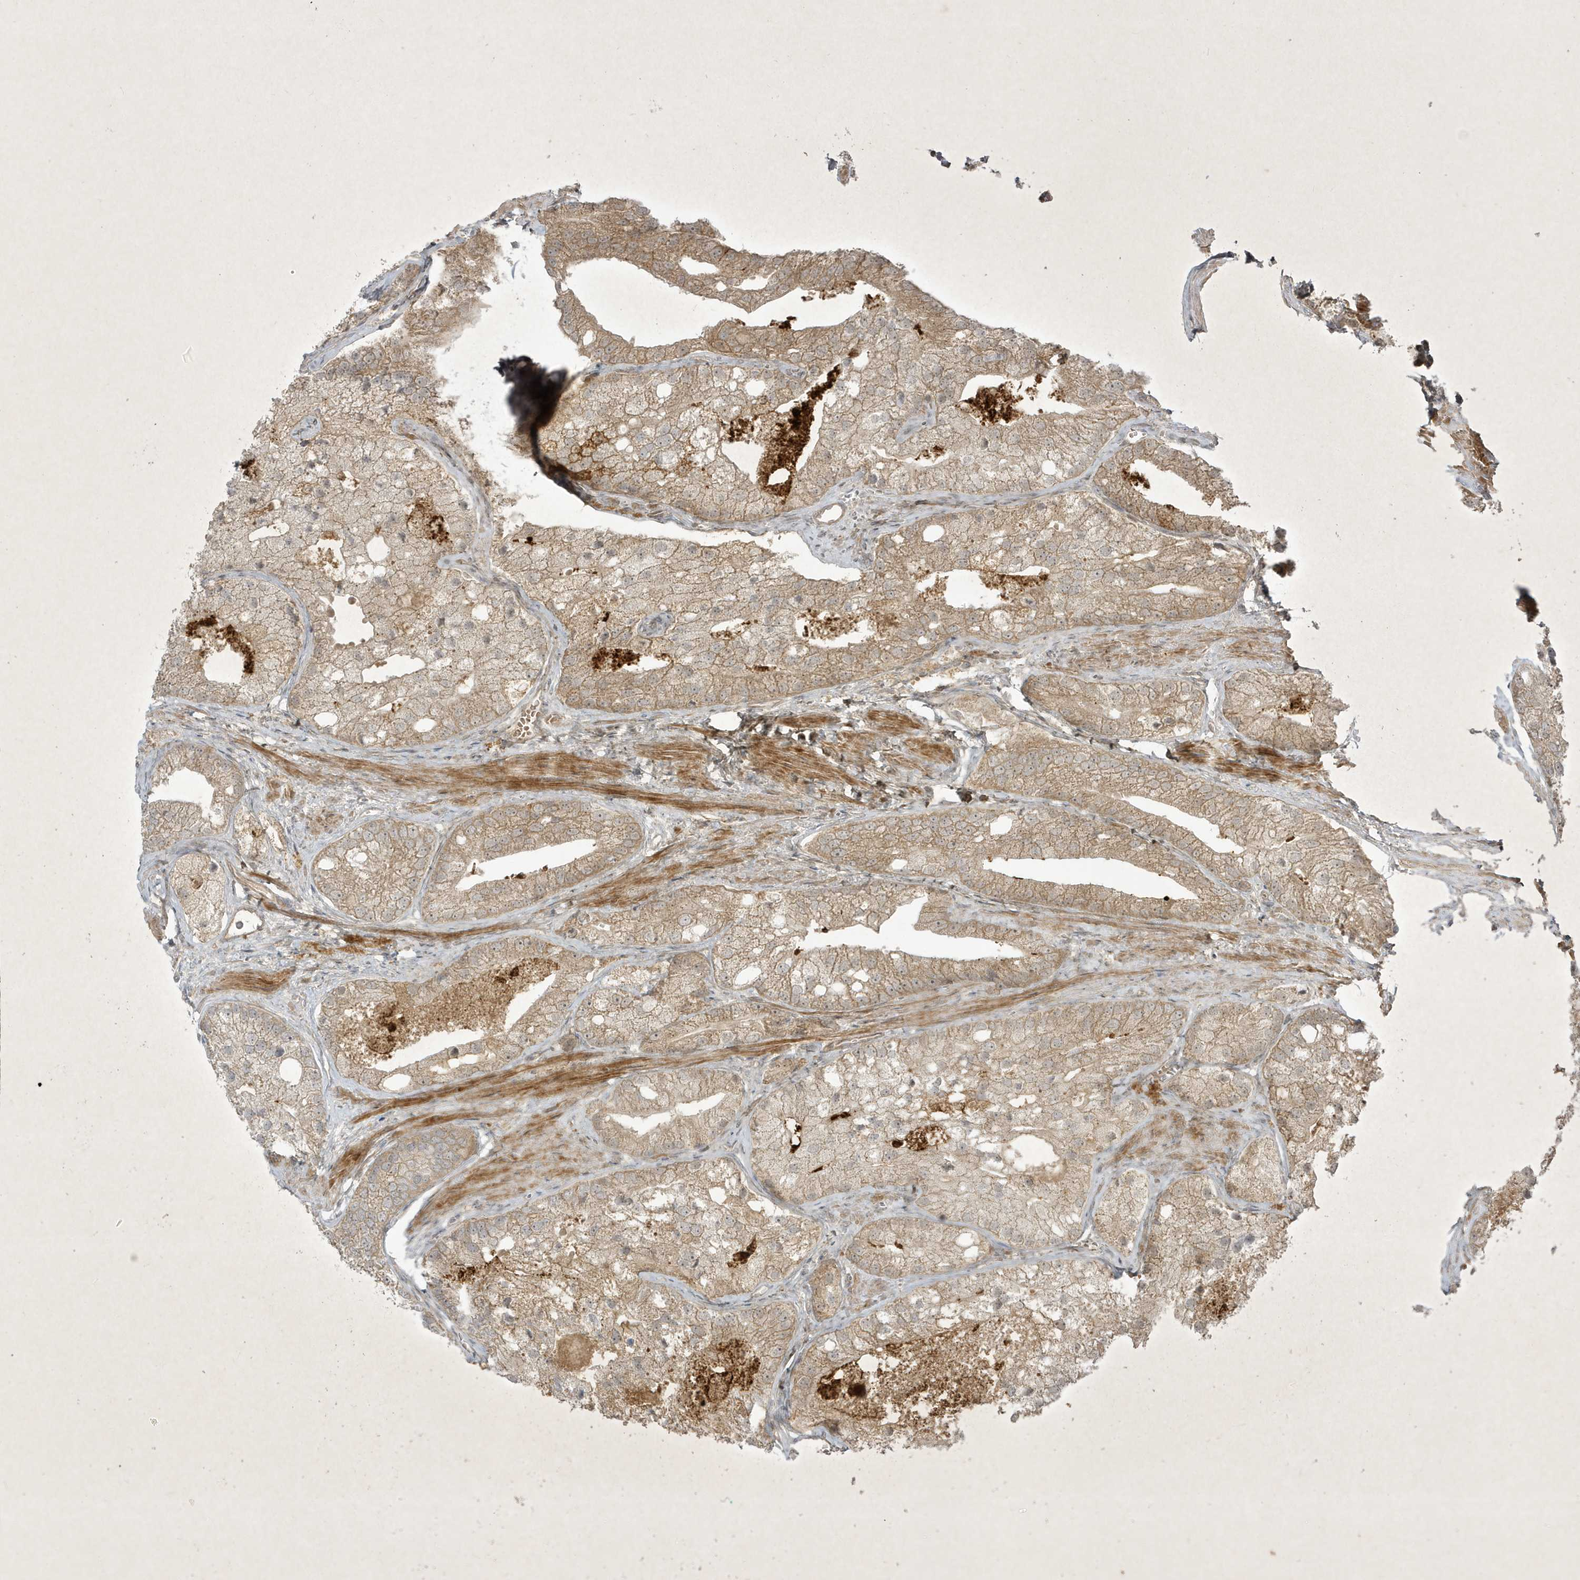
{"staining": {"intensity": "weak", "quantity": ">75%", "location": "cytoplasmic/membranous"}, "tissue": "prostate cancer", "cell_type": "Tumor cells", "image_type": "cancer", "snomed": [{"axis": "morphology", "description": "Adenocarcinoma, Low grade"}, {"axis": "topography", "description": "Prostate"}], "caption": "IHC of human low-grade adenocarcinoma (prostate) shows low levels of weak cytoplasmic/membranous expression in about >75% of tumor cells. (Brightfield microscopy of DAB IHC at high magnification).", "gene": "FAM83C", "patient": {"sex": "male", "age": 69}}